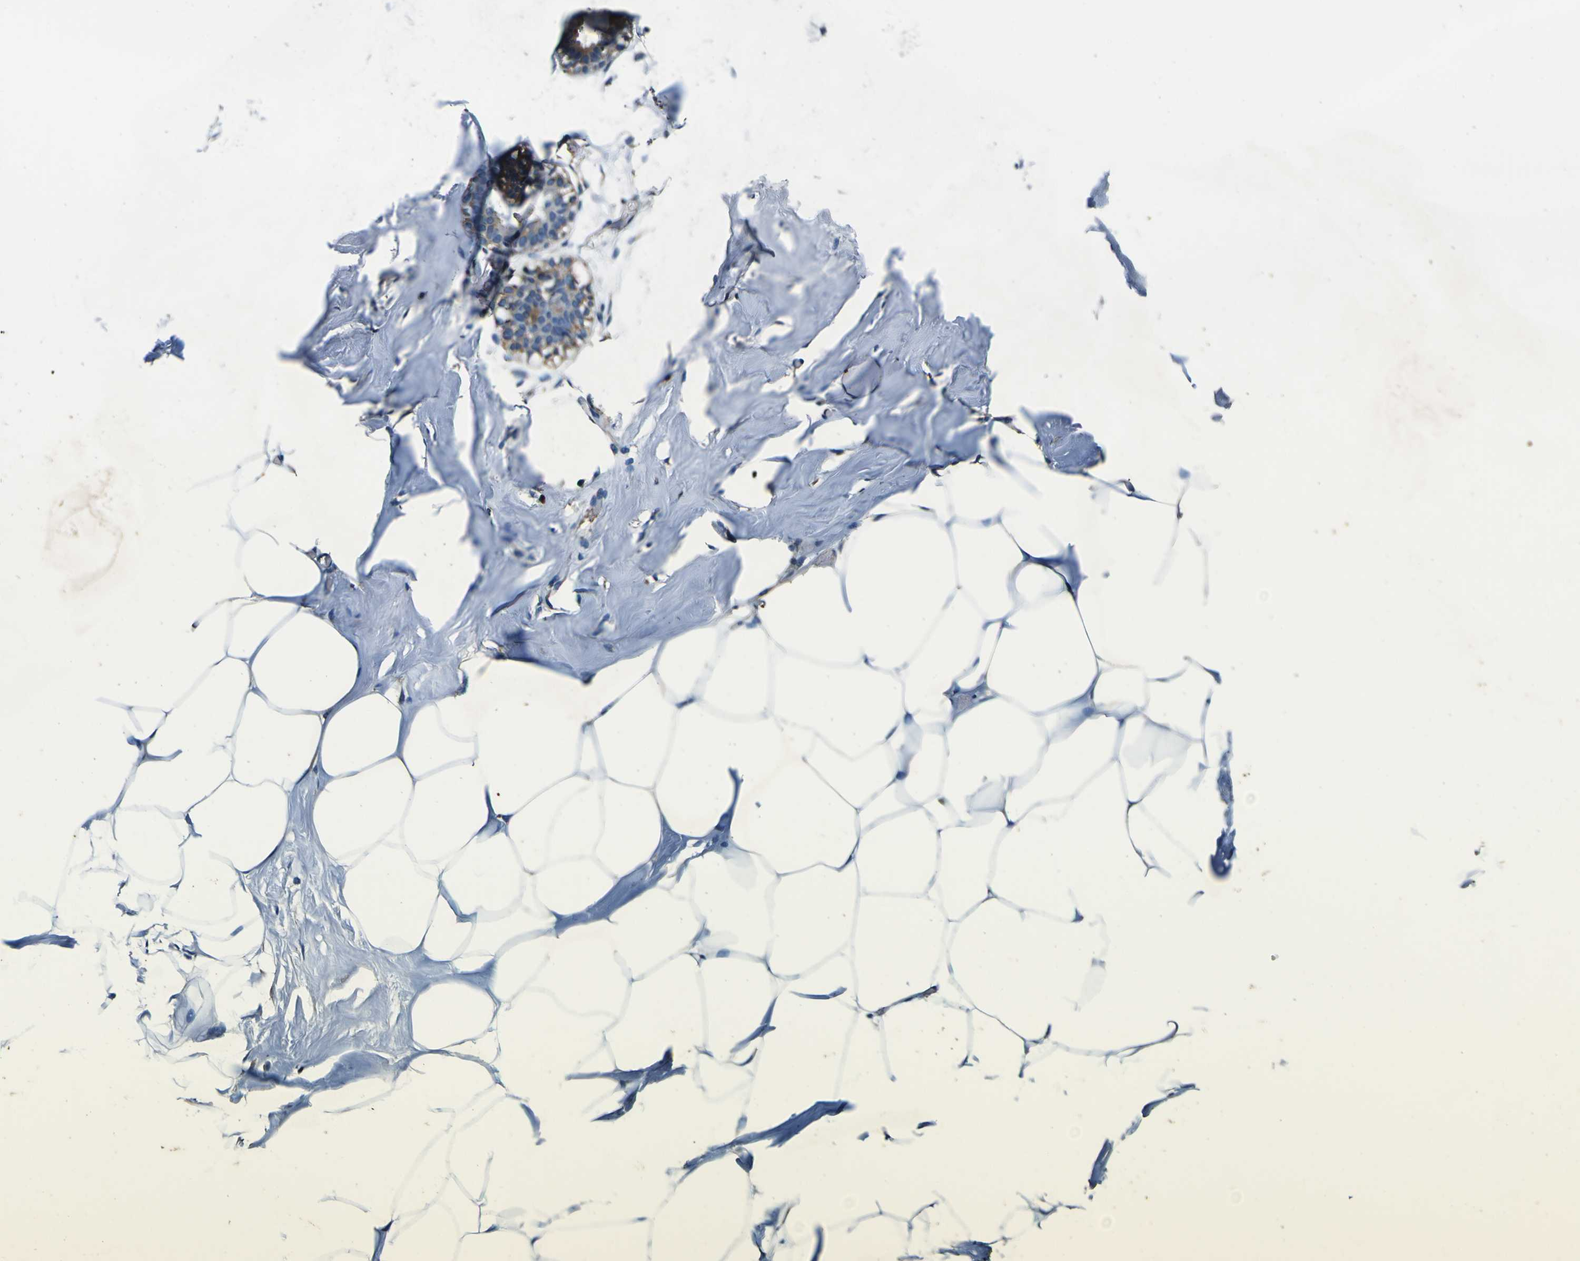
{"staining": {"intensity": "weak", "quantity": "25%-75%", "location": "cytoplasmic/membranous"}, "tissue": "adipose tissue", "cell_type": "Adipocytes", "image_type": "normal", "snomed": [{"axis": "morphology", "description": "Normal tissue, NOS"}, {"axis": "topography", "description": "Breast"}, {"axis": "topography", "description": "Adipose tissue"}], "caption": "Brown immunohistochemical staining in unremarkable adipose tissue demonstrates weak cytoplasmic/membranous staining in about 25%-75% of adipocytes.", "gene": "RHOT2", "patient": {"sex": "female", "age": 25}}